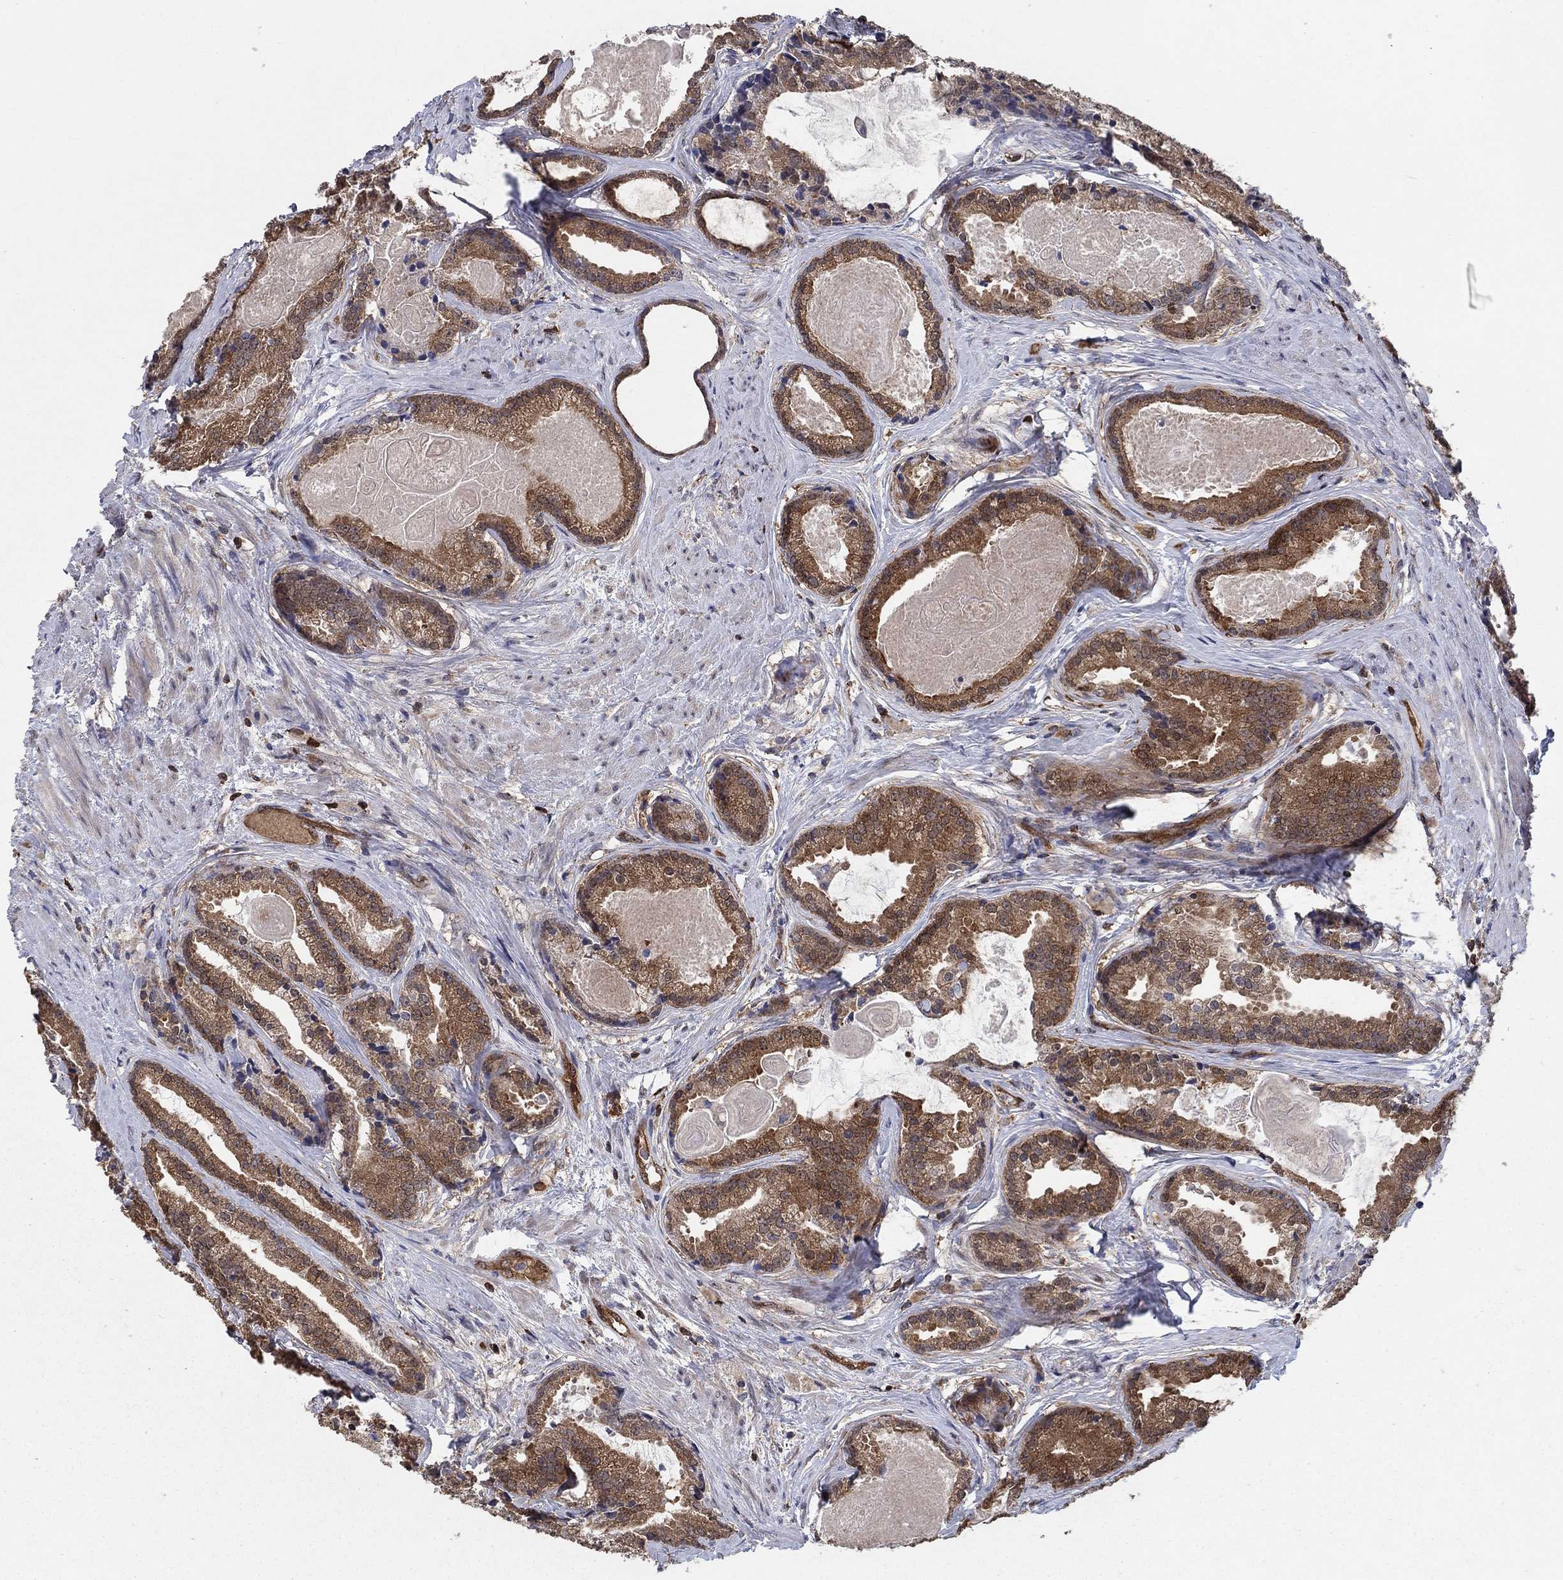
{"staining": {"intensity": "strong", "quantity": ">75%", "location": "cytoplasmic/membranous"}, "tissue": "prostate cancer", "cell_type": "Tumor cells", "image_type": "cancer", "snomed": [{"axis": "morphology", "description": "Adenocarcinoma, NOS"}, {"axis": "morphology", "description": "Adenocarcinoma, High grade"}, {"axis": "topography", "description": "Prostate"}], "caption": "Protein expression analysis of high-grade adenocarcinoma (prostate) reveals strong cytoplasmic/membranous positivity in approximately >75% of tumor cells. (Brightfield microscopy of DAB IHC at high magnification).", "gene": "AGFG2", "patient": {"sex": "male", "age": 64}}